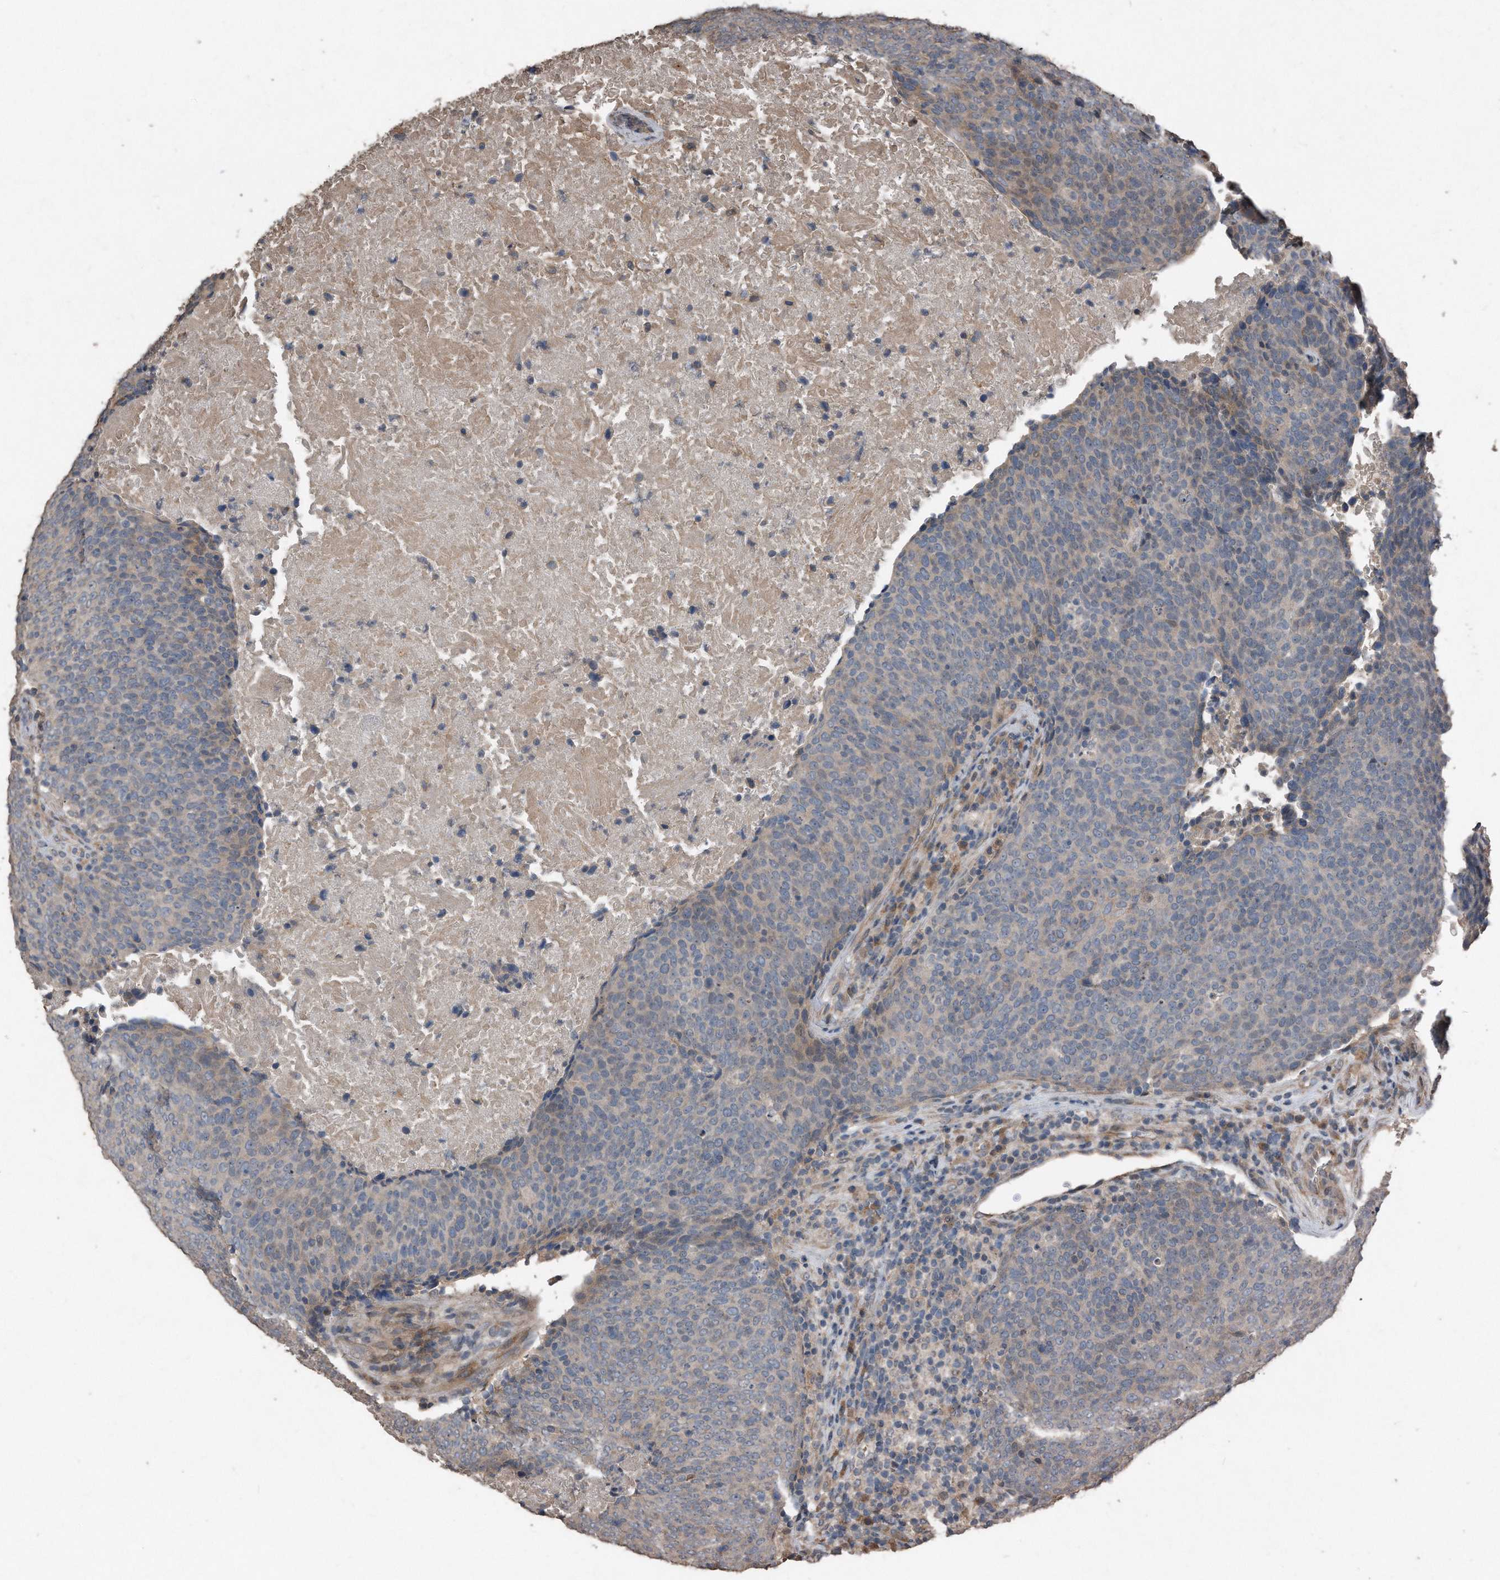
{"staining": {"intensity": "weak", "quantity": "<25%", "location": "cytoplasmic/membranous"}, "tissue": "head and neck cancer", "cell_type": "Tumor cells", "image_type": "cancer", "snomed": [{"axis": "morphology", "description": "Squamous cell carcinoma, NOS"}, {"axis": "morphology", "description": "Squamous cell carcinoma, metastatic, NOS"}, {"axis": "topography", "description": "Lymph node"}, {"axis": "topography", "description": "Head-Neck"}], "caption": "Tumor cells show no significant expression in squamous cell carcinoma (head and neck).", "gene": "ANKRD10", "patient": {"sex": "male", "age": 62}}